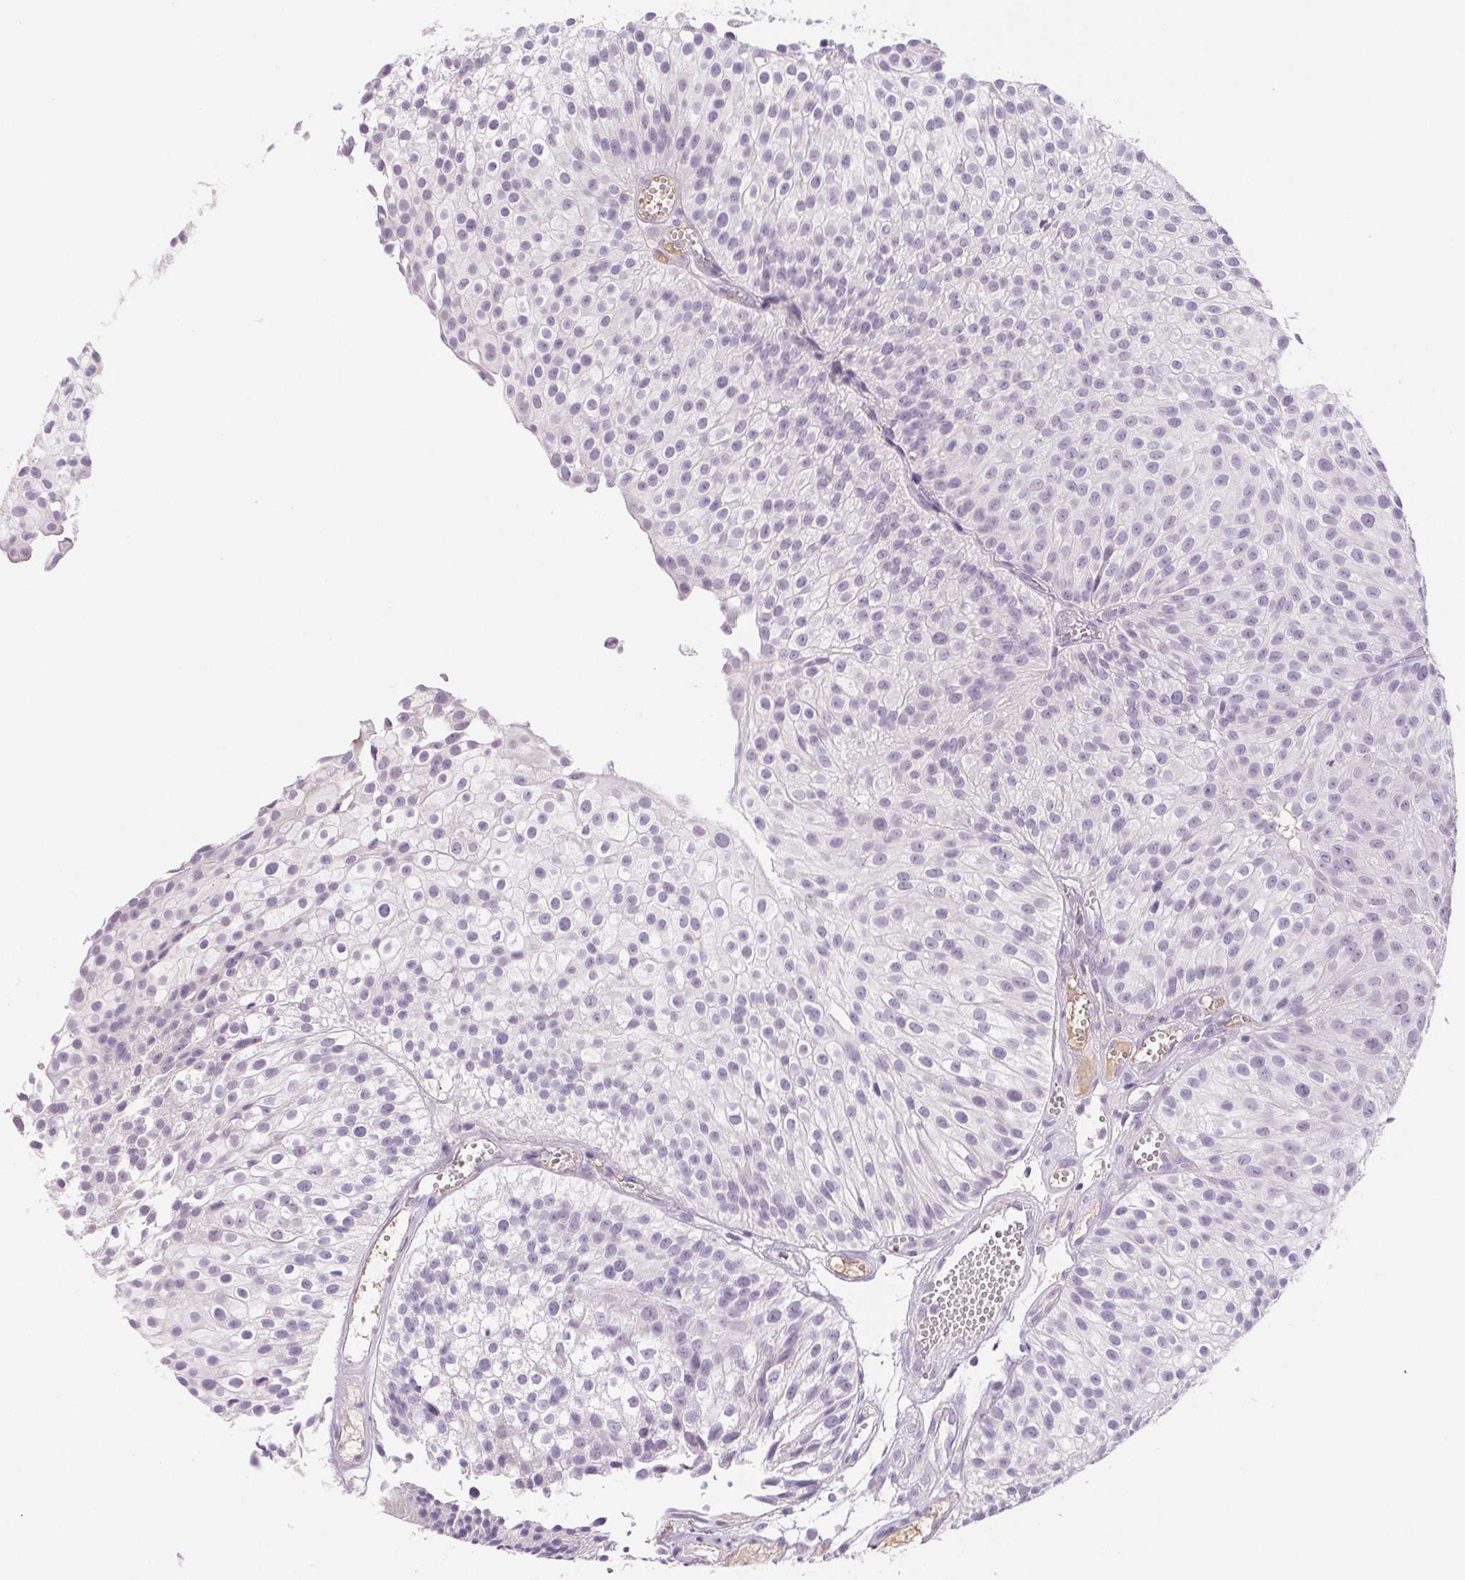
{"staining": {"intensity": "negative", "quantity": "none", "location": "none"}, "tissue": "urothelial cancer", "cell_type": "Tumor cells", "image_type": "cancer", "snomed": [{"axis": "morphology", "description": "Urothelial carcinoma, Low grade"}, {"axis": "topography", "description": "Urinary bladder"}], "caption": "Immunohistochemistry of low-grade urothelial carcinoma demonstrates no staining in tumor cells.", "gene": "IFIT1B", "patient": {"sex": "male", "age": 70}}